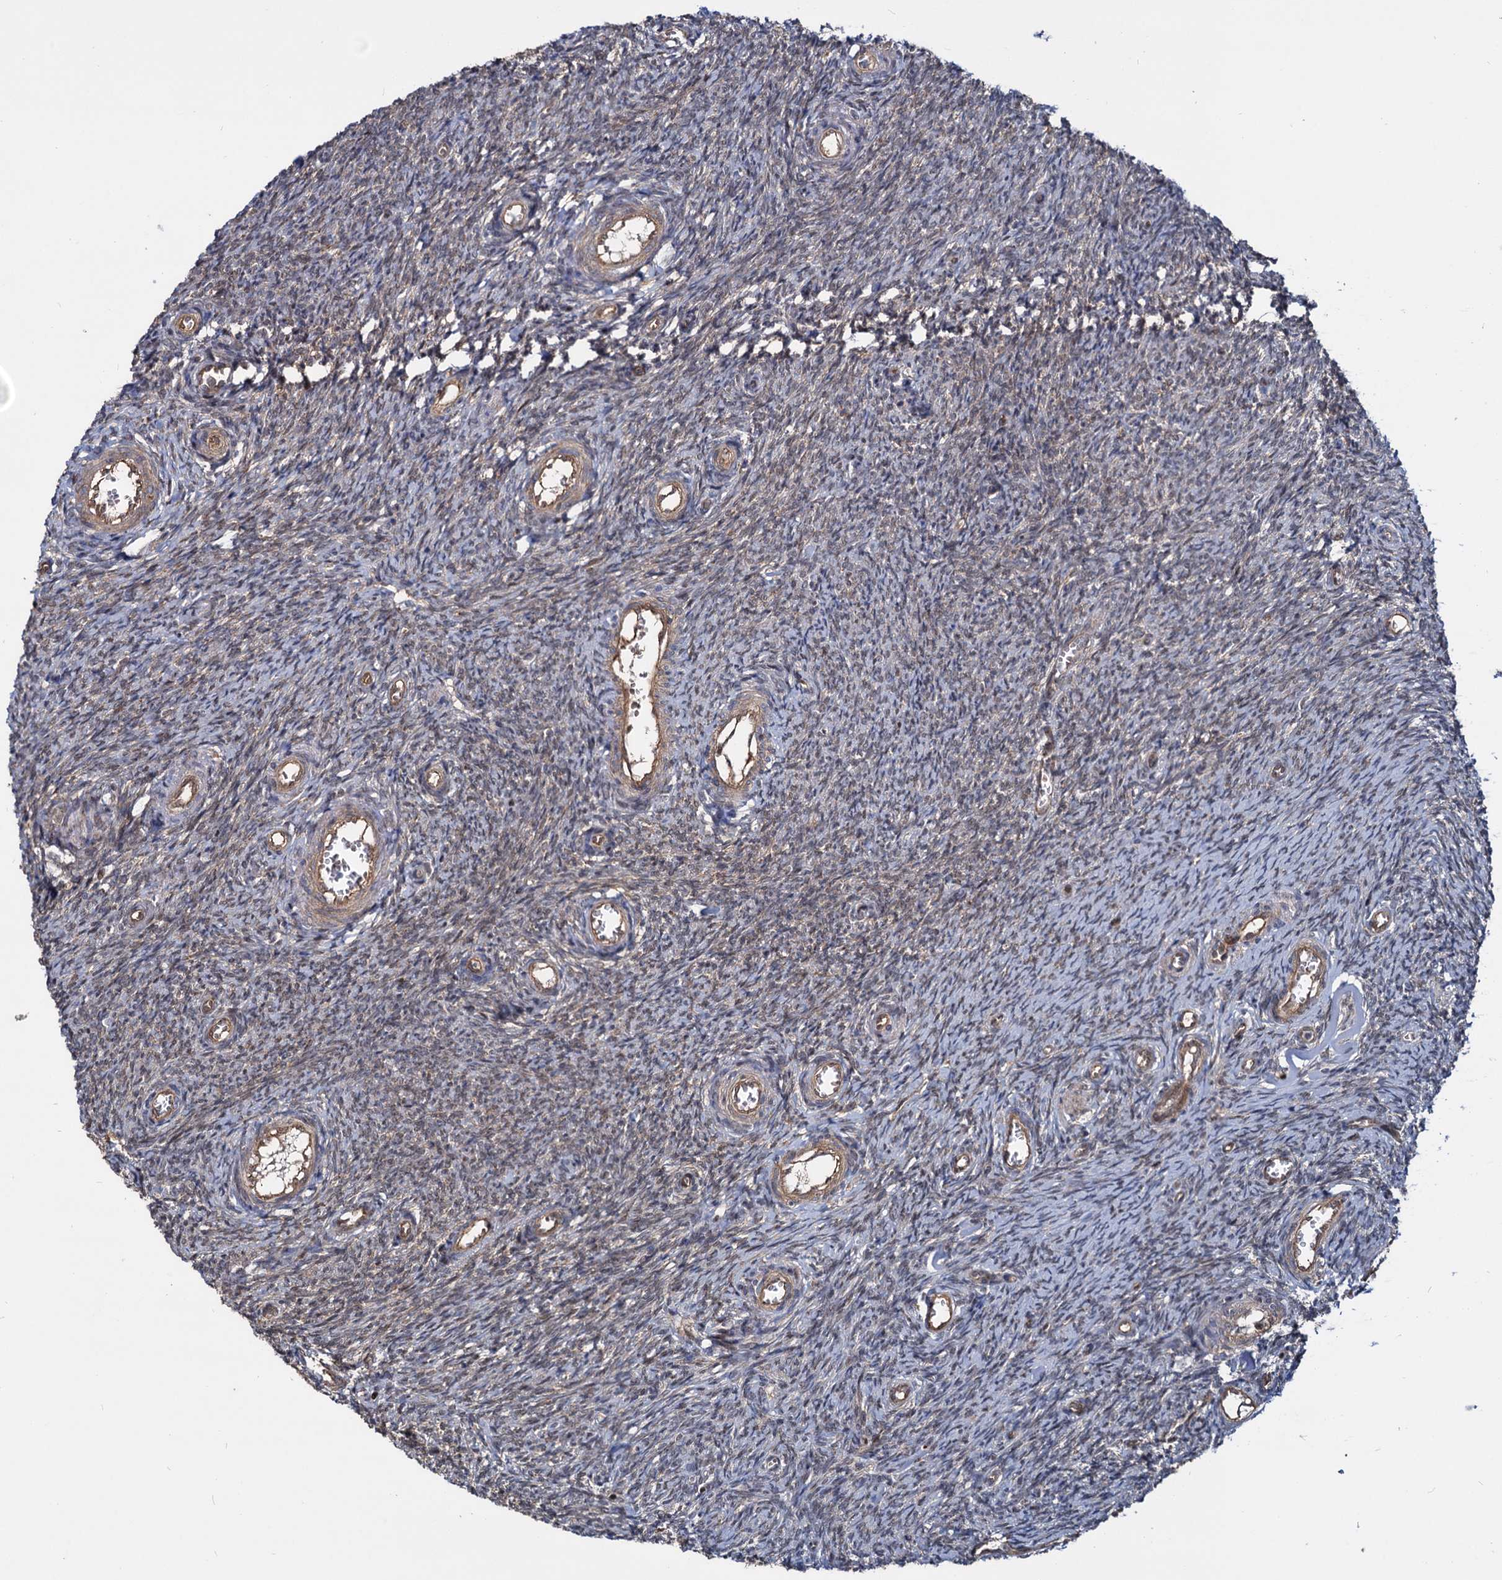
{"staining": {"intensity": "weak", "quantity": ">75%", "location": "nuclear"}, "tissue": "ovary", "cell_type": "Ovarian stroma cells", "image_type": "normal", "snomed": [{"axis": "morphology", "description": "Normal tissue, NOS"}, {"axis": "topography", "description": "Ovary"}], "caption": "A brown stain shows weak nuclear expression of a protein in ovarian stroma cells of benign ovary.", "gene": "UBLCP1", "patient": {"sex": "female", "age": 44}}